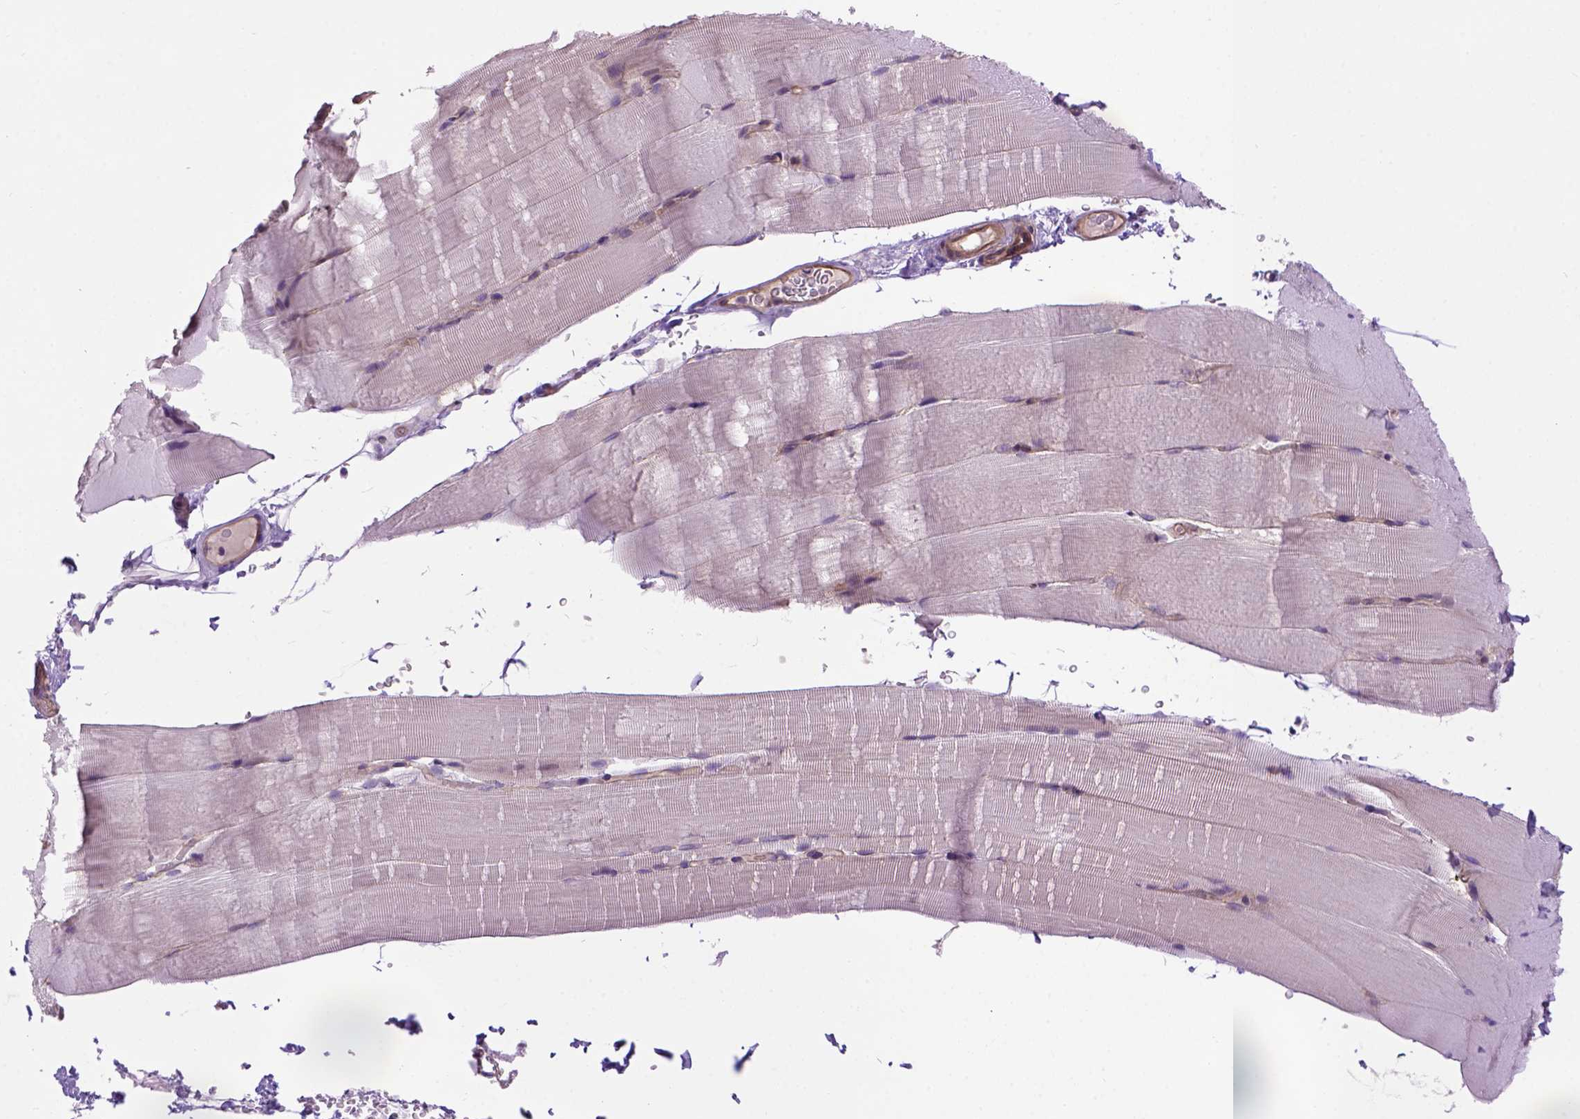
{"staining": {"intensity": "negative", "quantity": "none", "location": "none"}, "tissue": "skeletal muscle", "cell_type": "Myocytes", "image_type": "normal", "snomed": [{"axis": "morphology", "description": "Normal tissue, NOS"}, {"axis": "topography", "description": "Skeletal muscle"}], "caption": "Normal skeletal muscle was stained to show a protein in brown. There is no significant expression in myocytes.", "gene": "CASKIN2", "patient": {"sex": "female", "age": 37}}